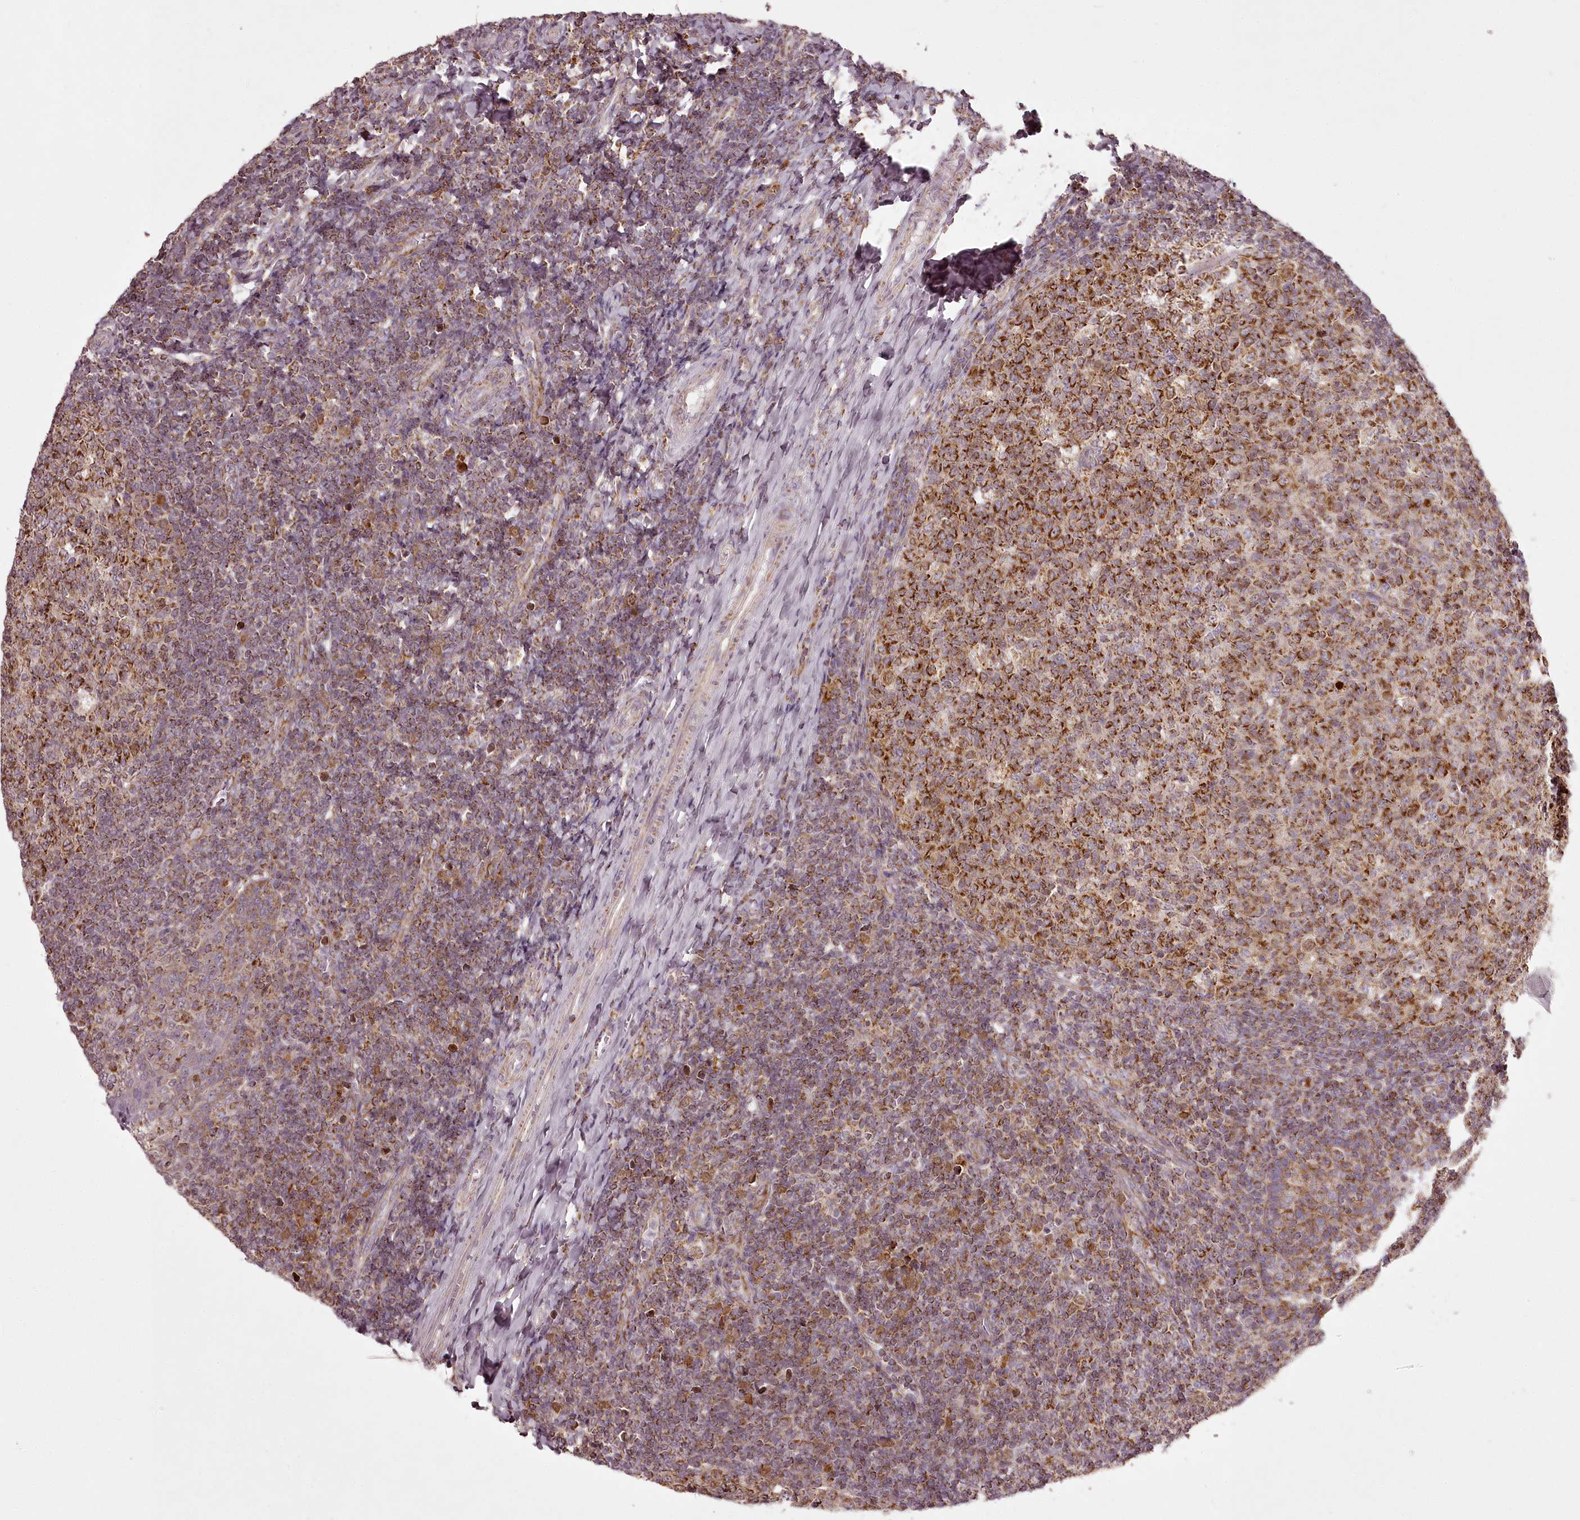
{"staining": {"intensity": "strong", "quantity": "25%-75%", "location": "cytoplasmic/membranous"}, "tissue": "tonsil", "cell_type": "Germinal center cells", "image_type": "normal", "snomed": [{"axis": "morphology", "description": "Normal tissue, NOS"}, {"axis": "topography", "description": "Tonsil"}], "caption": "Immunohistochemistry (IHC) photomicrograph of benign tonsil stained for a protein (brown), which demonstrates high levels of strong cytoplasmic/membranous positivity in approximately 25%-75% of germinal center cells.", "gene": "CHCHD2", "patient": {"sex": "female", "age": 19}}